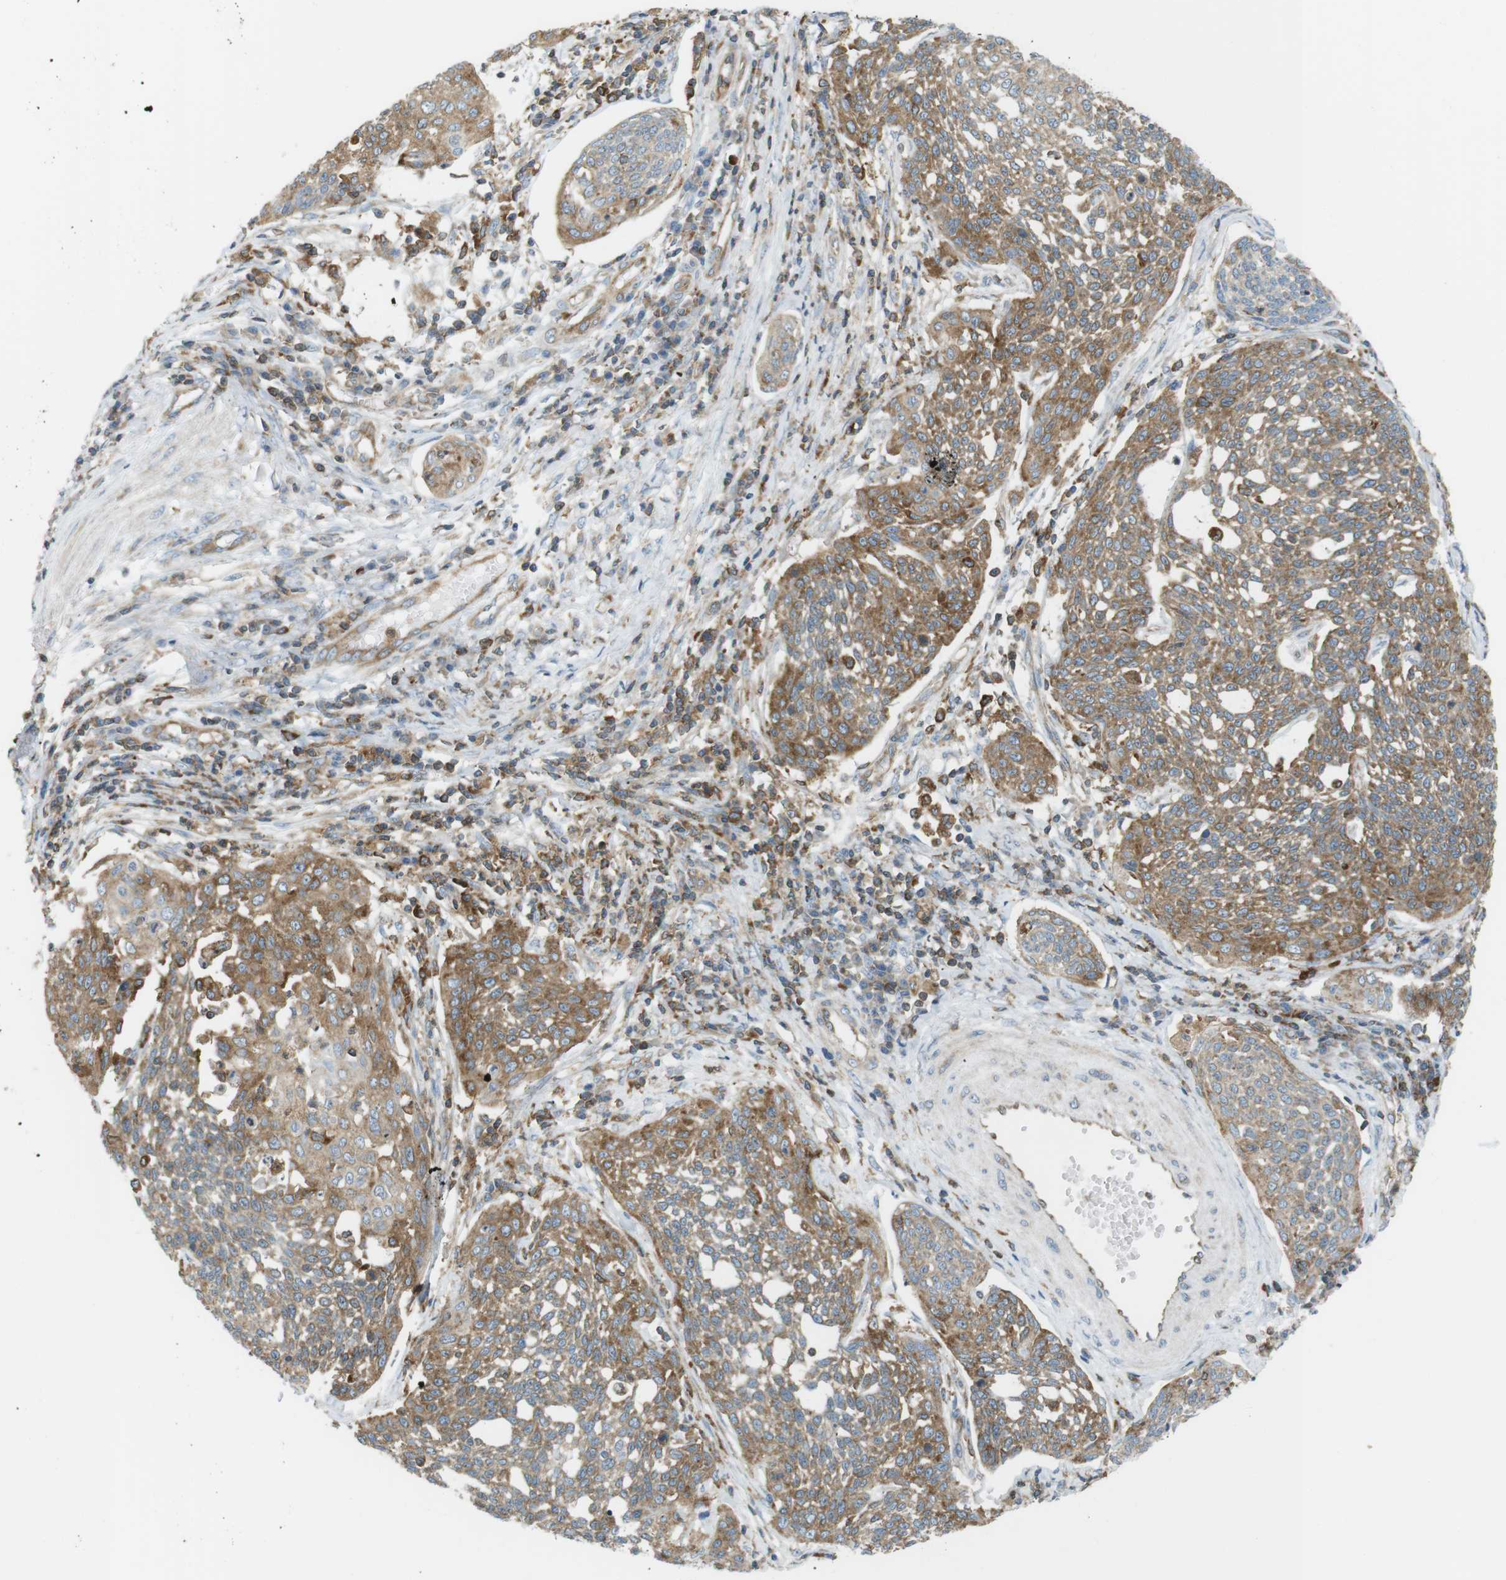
{"staining": {"intensity": "moderate", "quantity": ">75%", "location": "cytoplasmic/membranous"}, "tissue": "cervical cancer", "cell_type": "Tumor cells", "image_type": "cancer", "snomed": [{"axis": "morphology", "description": "Squamous cell carcinoma, NOS"}, {"axis": "topography", "description": "Cervix"}], "caption": "Cervical cancer (squamous cell carcinoma) stained with a protein marker displays moderate staining in tumor cells.", "gene": "FLII", "patient": {"sex": "female", "age": 34}}